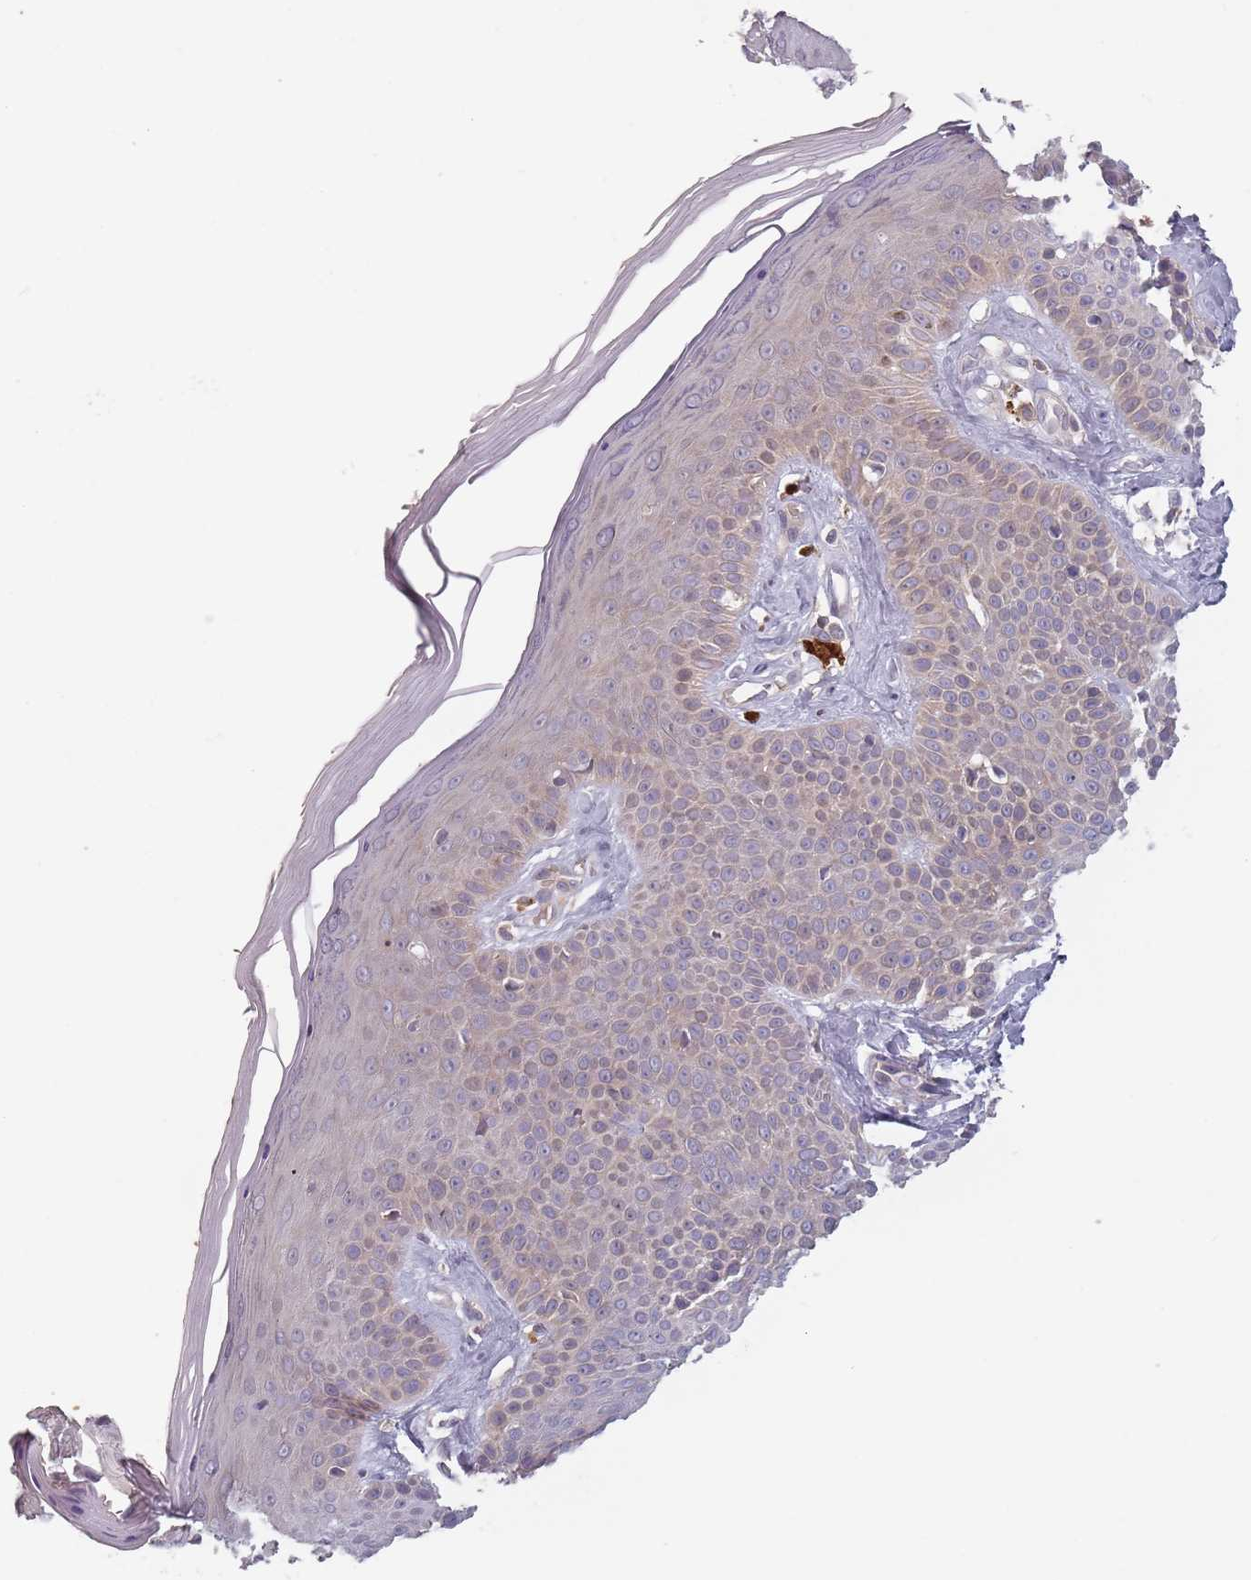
{"staining": {"intensity": "negative", "quantity": "none", "location": "none"}, "tissue": "skin", "cell_type": "Fibroblasts", "image_type": "normal", "snomed": [{"axis": "morphology", "description": "Normal tissue, NOS"}, {"axis": "topography", "description": "Skin"}], "caption": "DAB immunohistochemical staining of normal human skin demonstrates no significant expression in fibroblasts. (Immunohistochemistry, brightfield microscopy, high magnification).", "gene": "ASB13", "patient": {"sex": "female", "age": 58}}